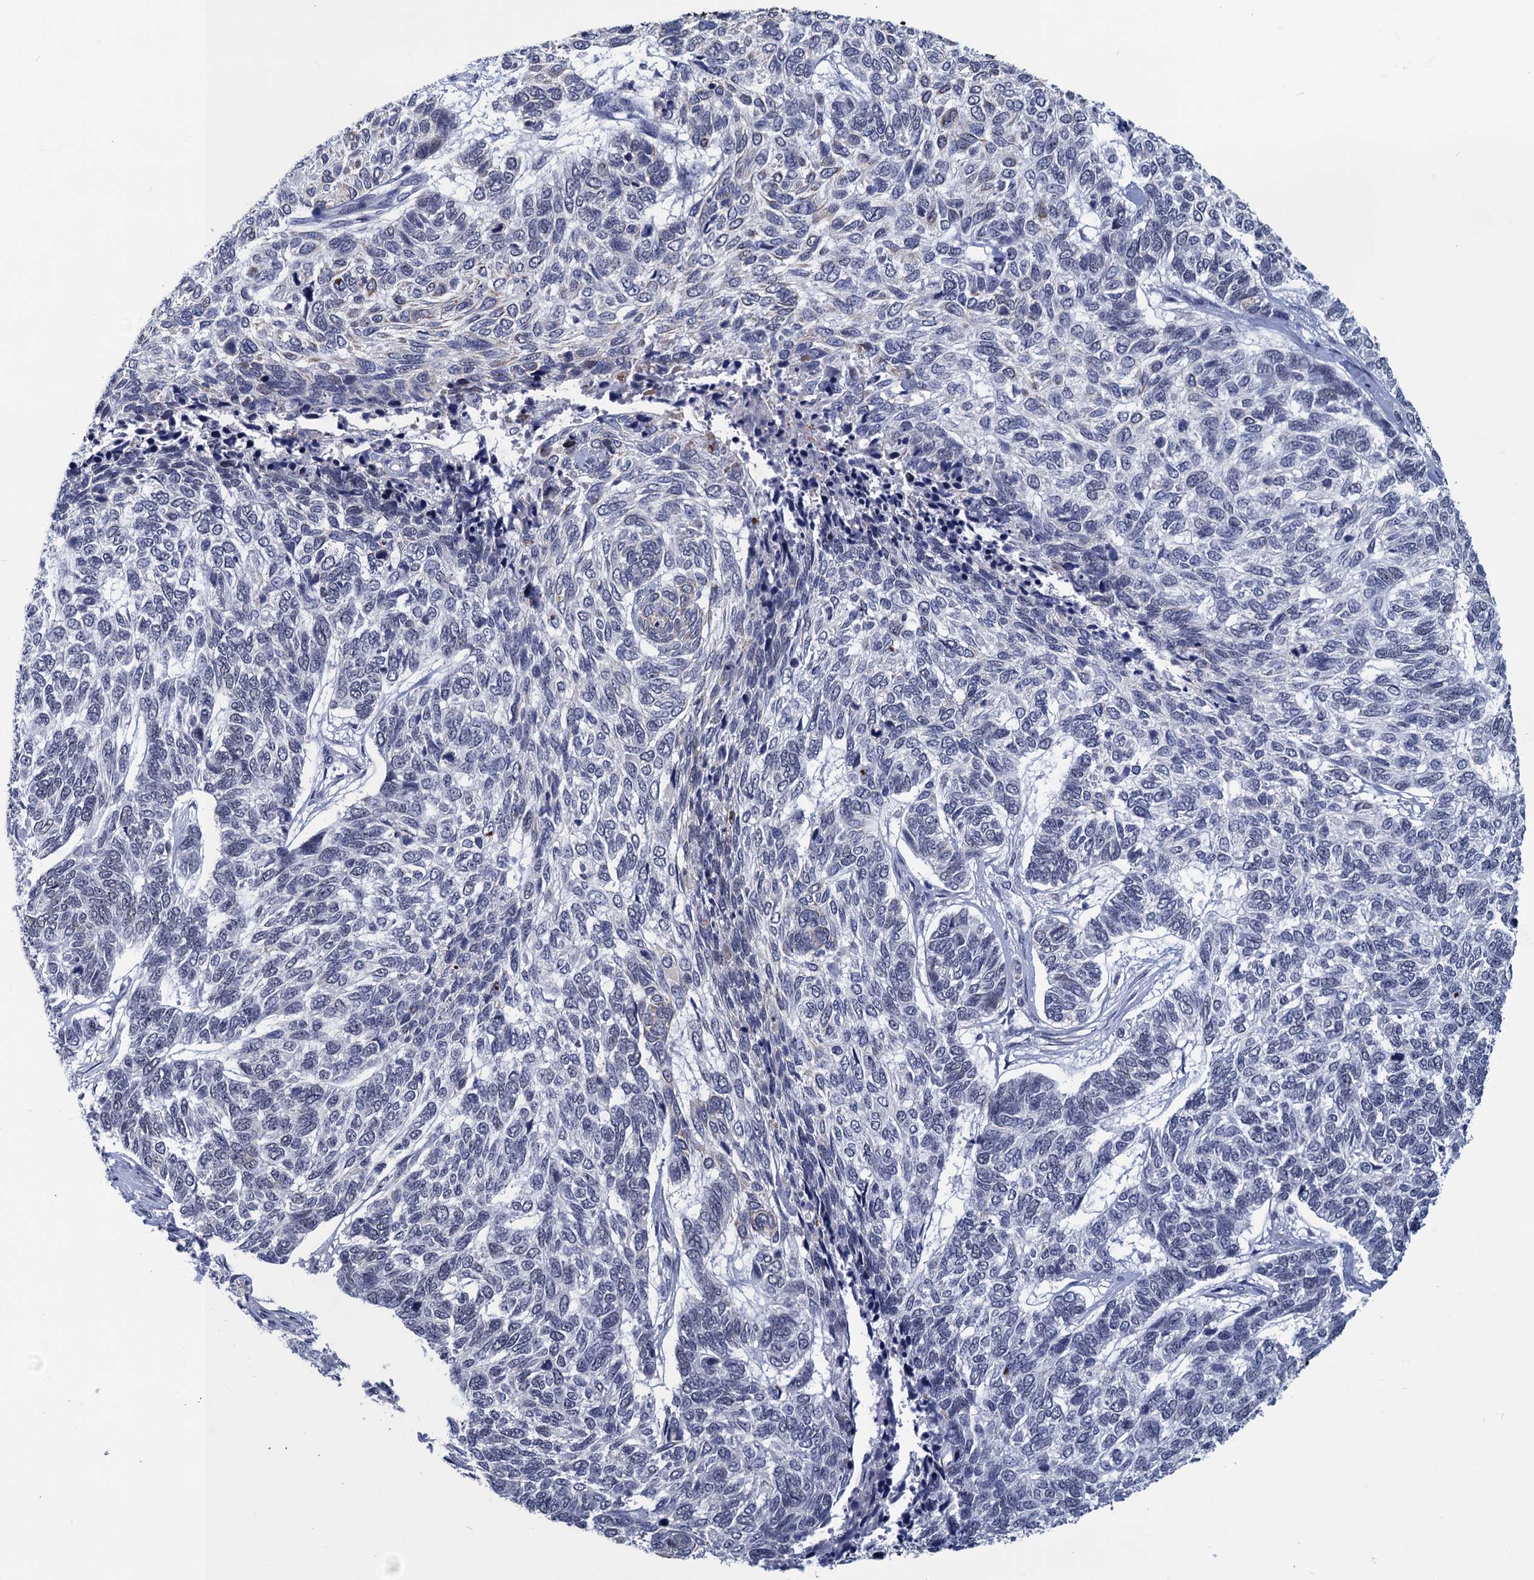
{"staining": {"intensity": "negative", "quantity": "none", "location": "none"}, "tissue": "skin cancer", "cell_type": "Tumor cells", "image_type": "cancer", "snomed": [{"axis": "morphology", "description": "Basal cell carcinoma"}, {"axis": "topography", "description": "Skin"}], "caption": "An image of human skin basal cell carcinoma is negative for staining in tumor cells. (DAB (3,3'-diaminobenzidine) immunohistochemistry (IHC) visualized using brightfield microscopy, high magnification).", "gene": "GINS3", "patient": {"sex": "female", "age": 65}}